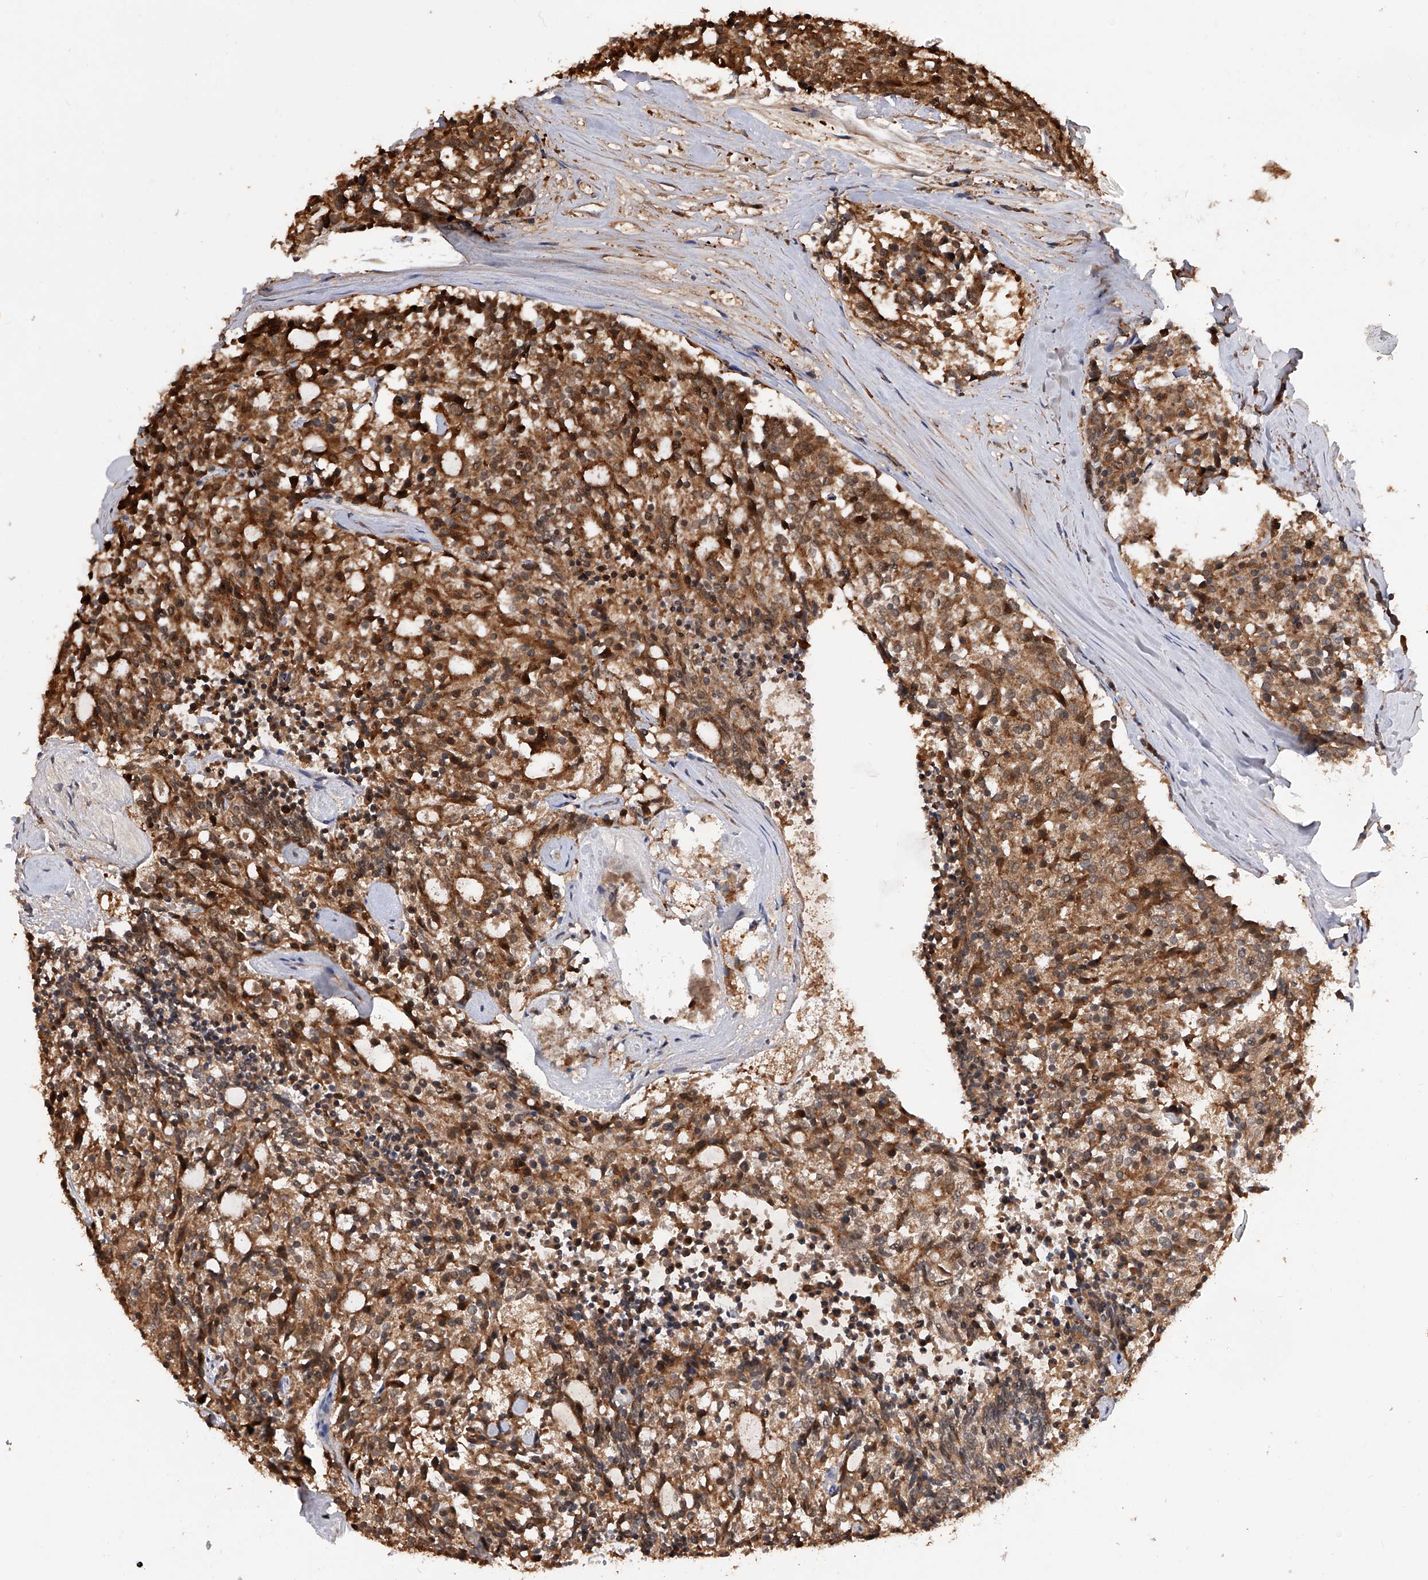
{"staining": {"intensity": "moderate", "quantity": ">75%", "location": "cytoplasmic/membranous"}, "tissue": "carcinoid", "cell_type": "Tumor cells", "image_type": "cancer", "snomed": [{"axis": "morphology", "description": "Carcinoid, malignant, NOS"}, {"axis": "topography", "description": "Pancreas"}], "caption": "Carcinoid stained with DAB IHC demonstrates medium levels of moderate cytoplasmic/membranous staining in about >75% of tumor cells.", "gene": "GMDS", "patient": {"sex": "female", "age": 54}}